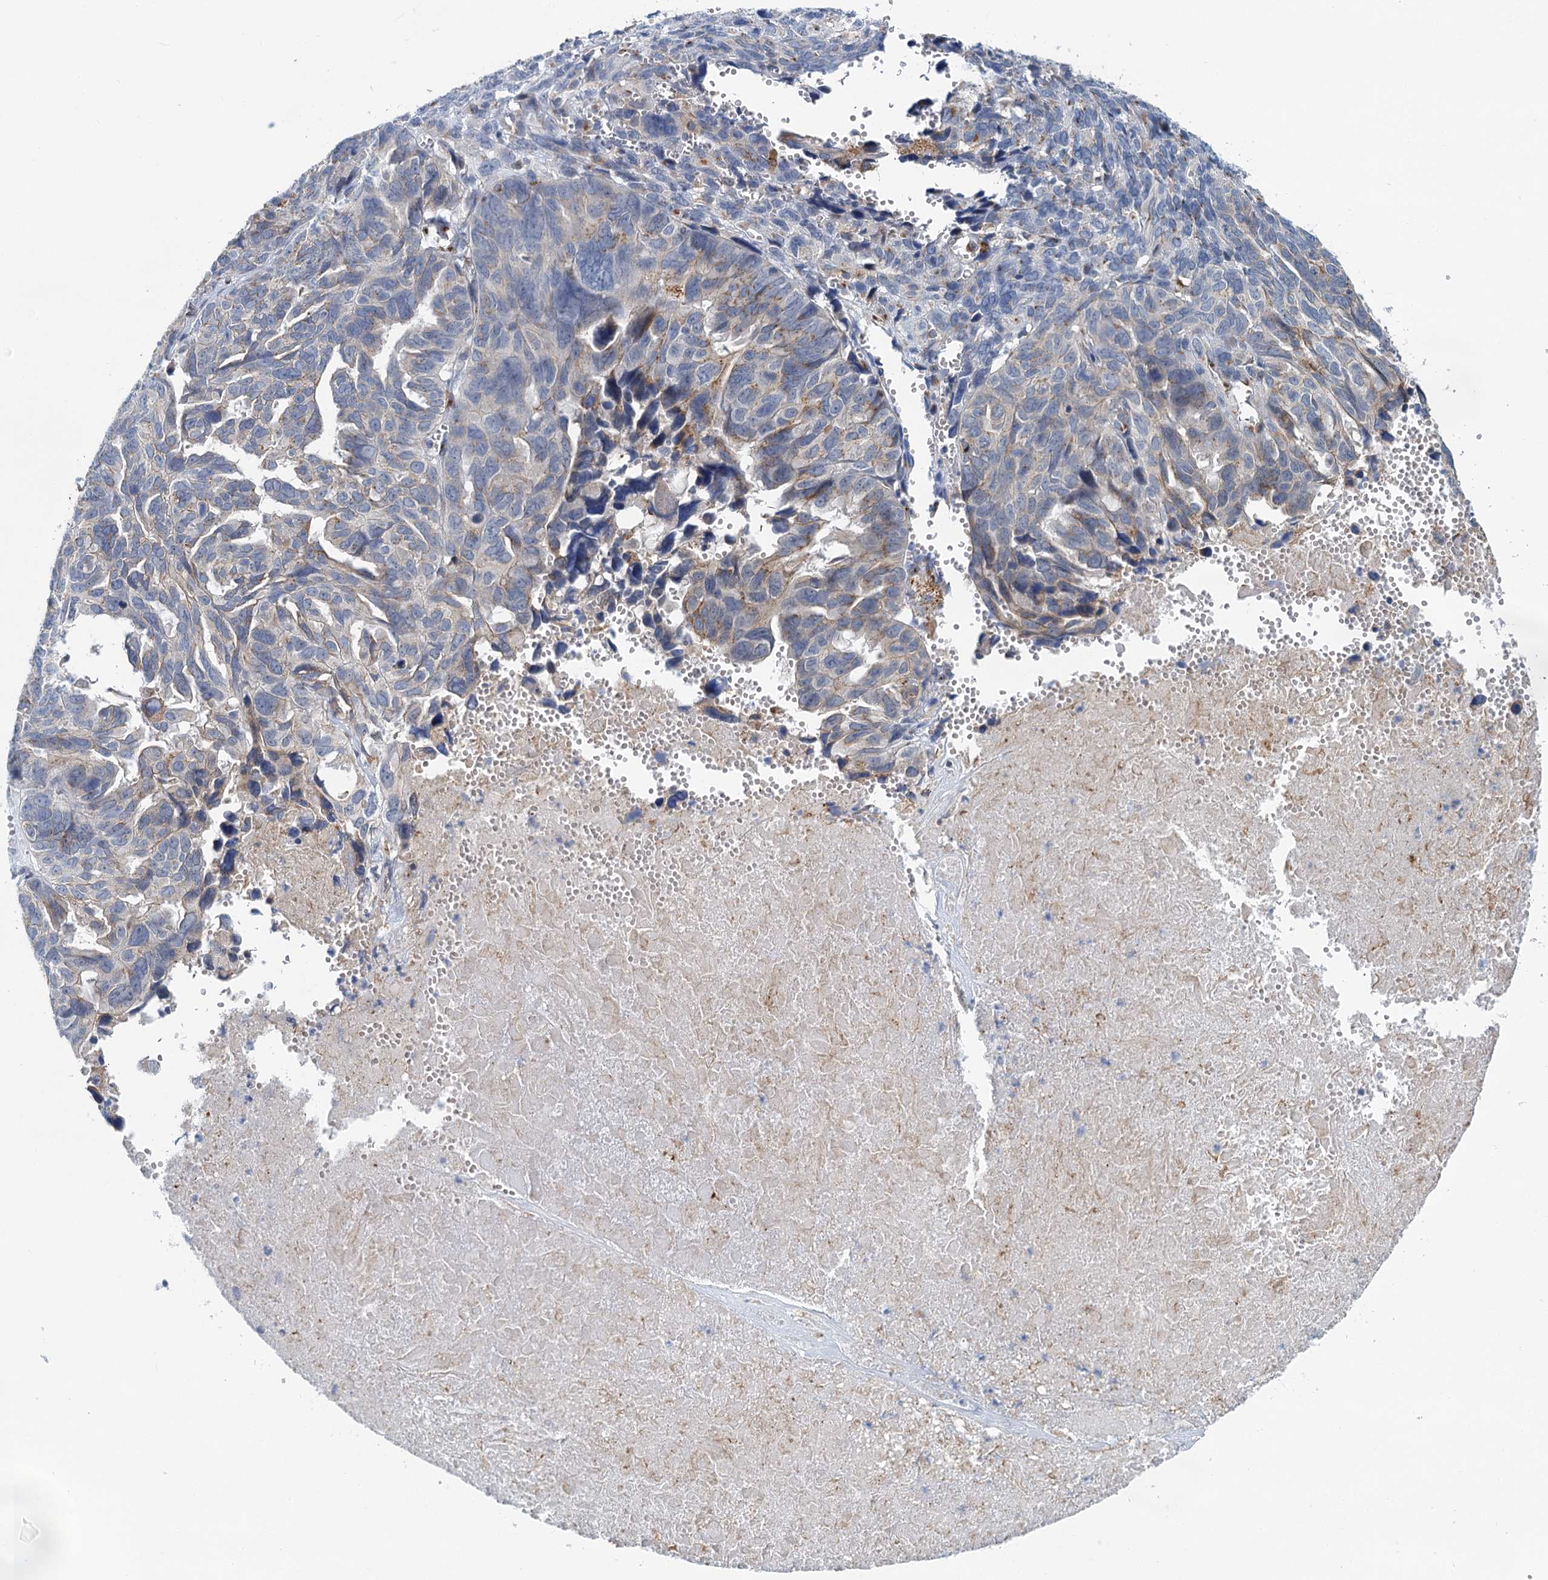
{"staining": {"intensity": "weak", "quantity": "<25%", "location": "cytoplasmic/membranous"}, "tissue": "ovarian cancer", "cell_type": "Tumor cells", "image_type": "cancer", "snomed": [{"axis": "morphology", "description": "Cystadenocarcinoma, serous, NOS"}, {"axis": "topography", "description": "Ovary"}], "caption": "IHC image of ovarian serous cystadenocarcinoma stained for a protein (brown), which demonstrates no staining in tumor cells.", "gene": "BET1L", "patient": {"sex": "female", "age": 79}}